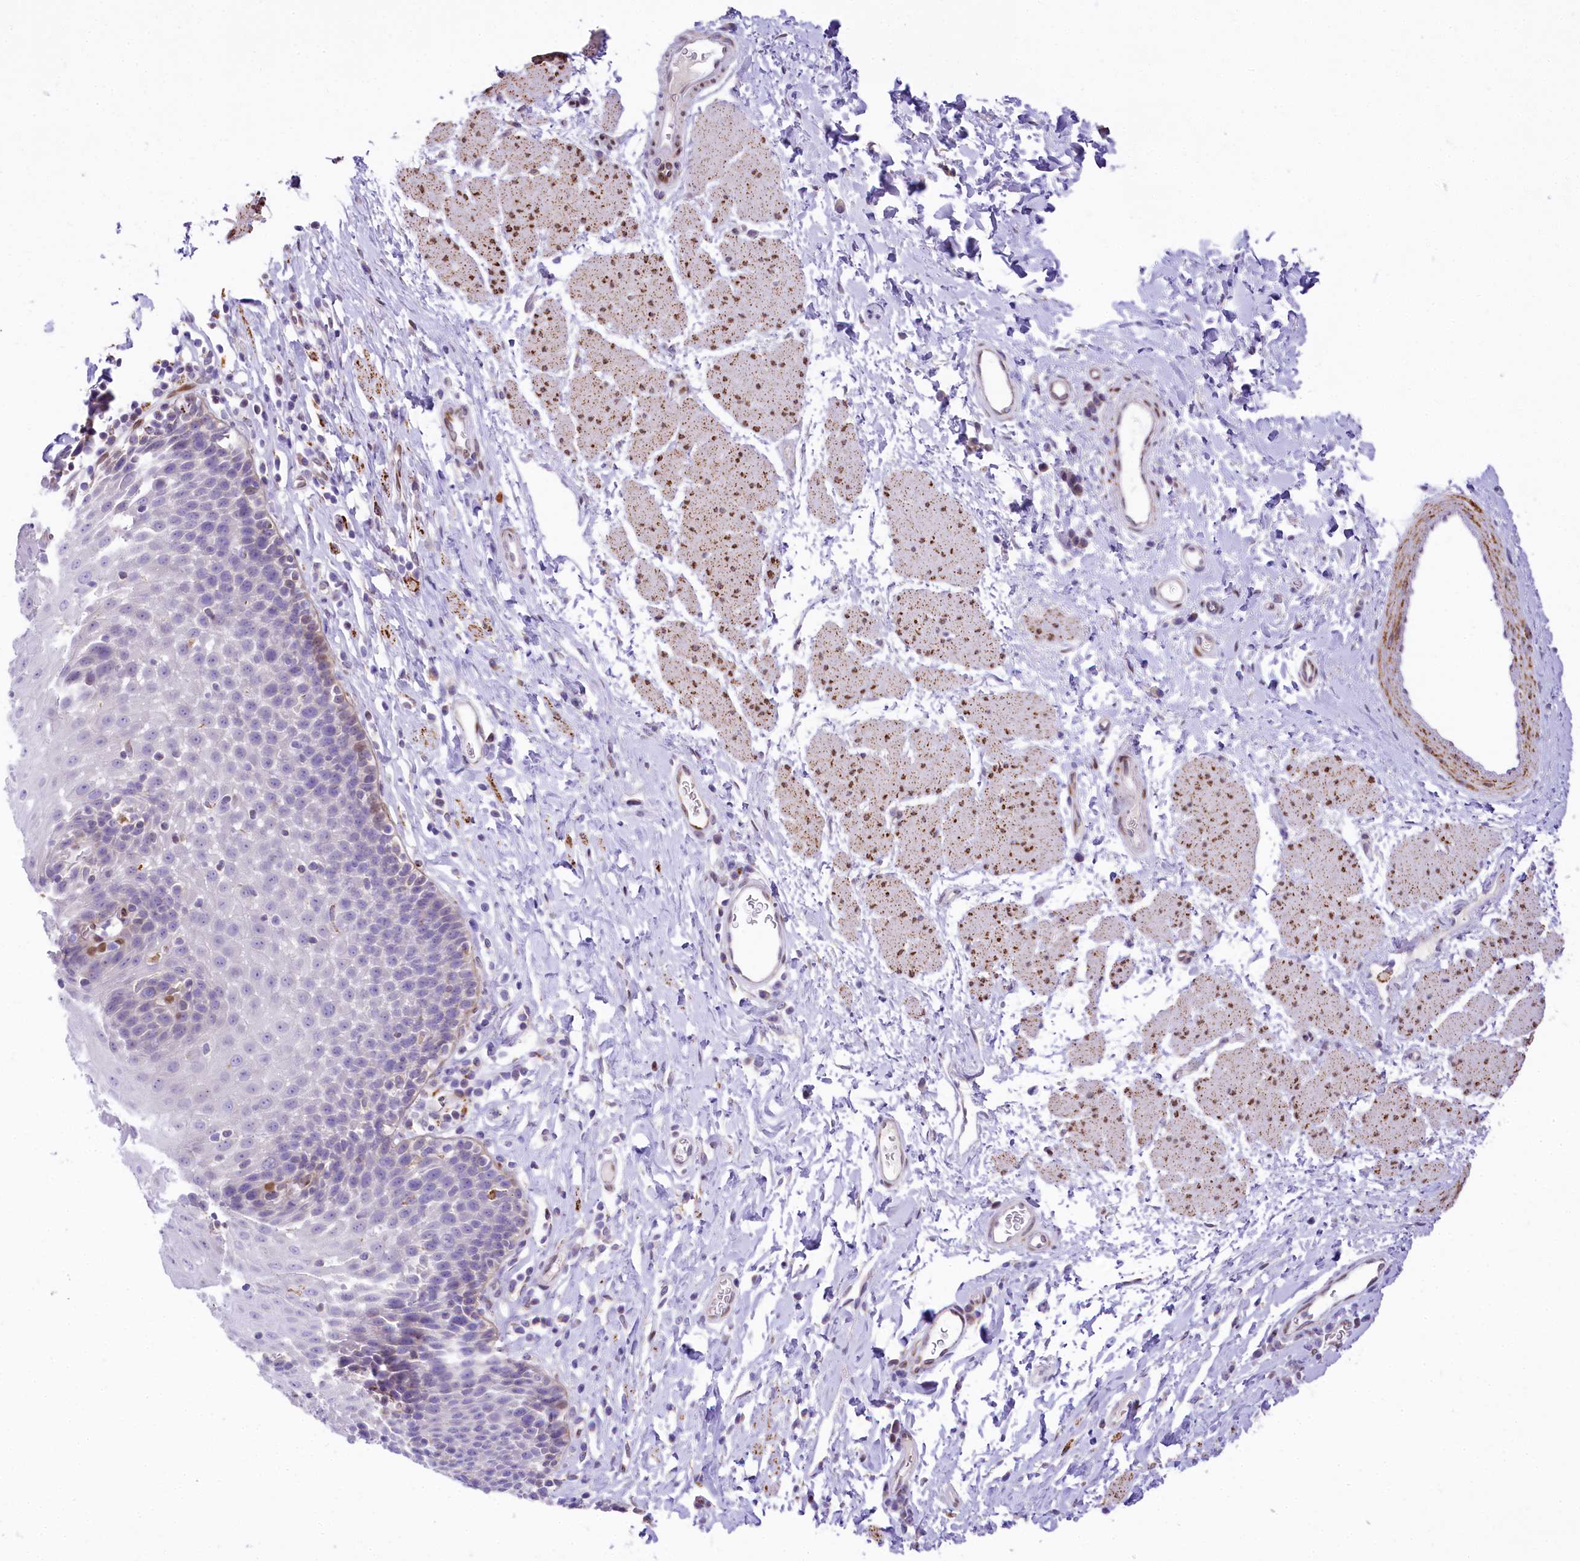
{"staining": {"intensity": "weak", "quantity": "<25%", "location": "cytoplasmic/membranous"}, "tissue": "esophagus", "cell_type": "Squamous epithelial cells", "image_type": "normal", "snomed": [{"axis": "morphology", "description": "Normal tissue, NOS"}, {"axis": "topography", "description": "Esophagus"}], "caption": "The histopathology image shows no staining of squamous epithelial cells in unremarkable esophagus.", "gene": "PPIP5K2", "patient": {"sex": "female", "age": 61}}